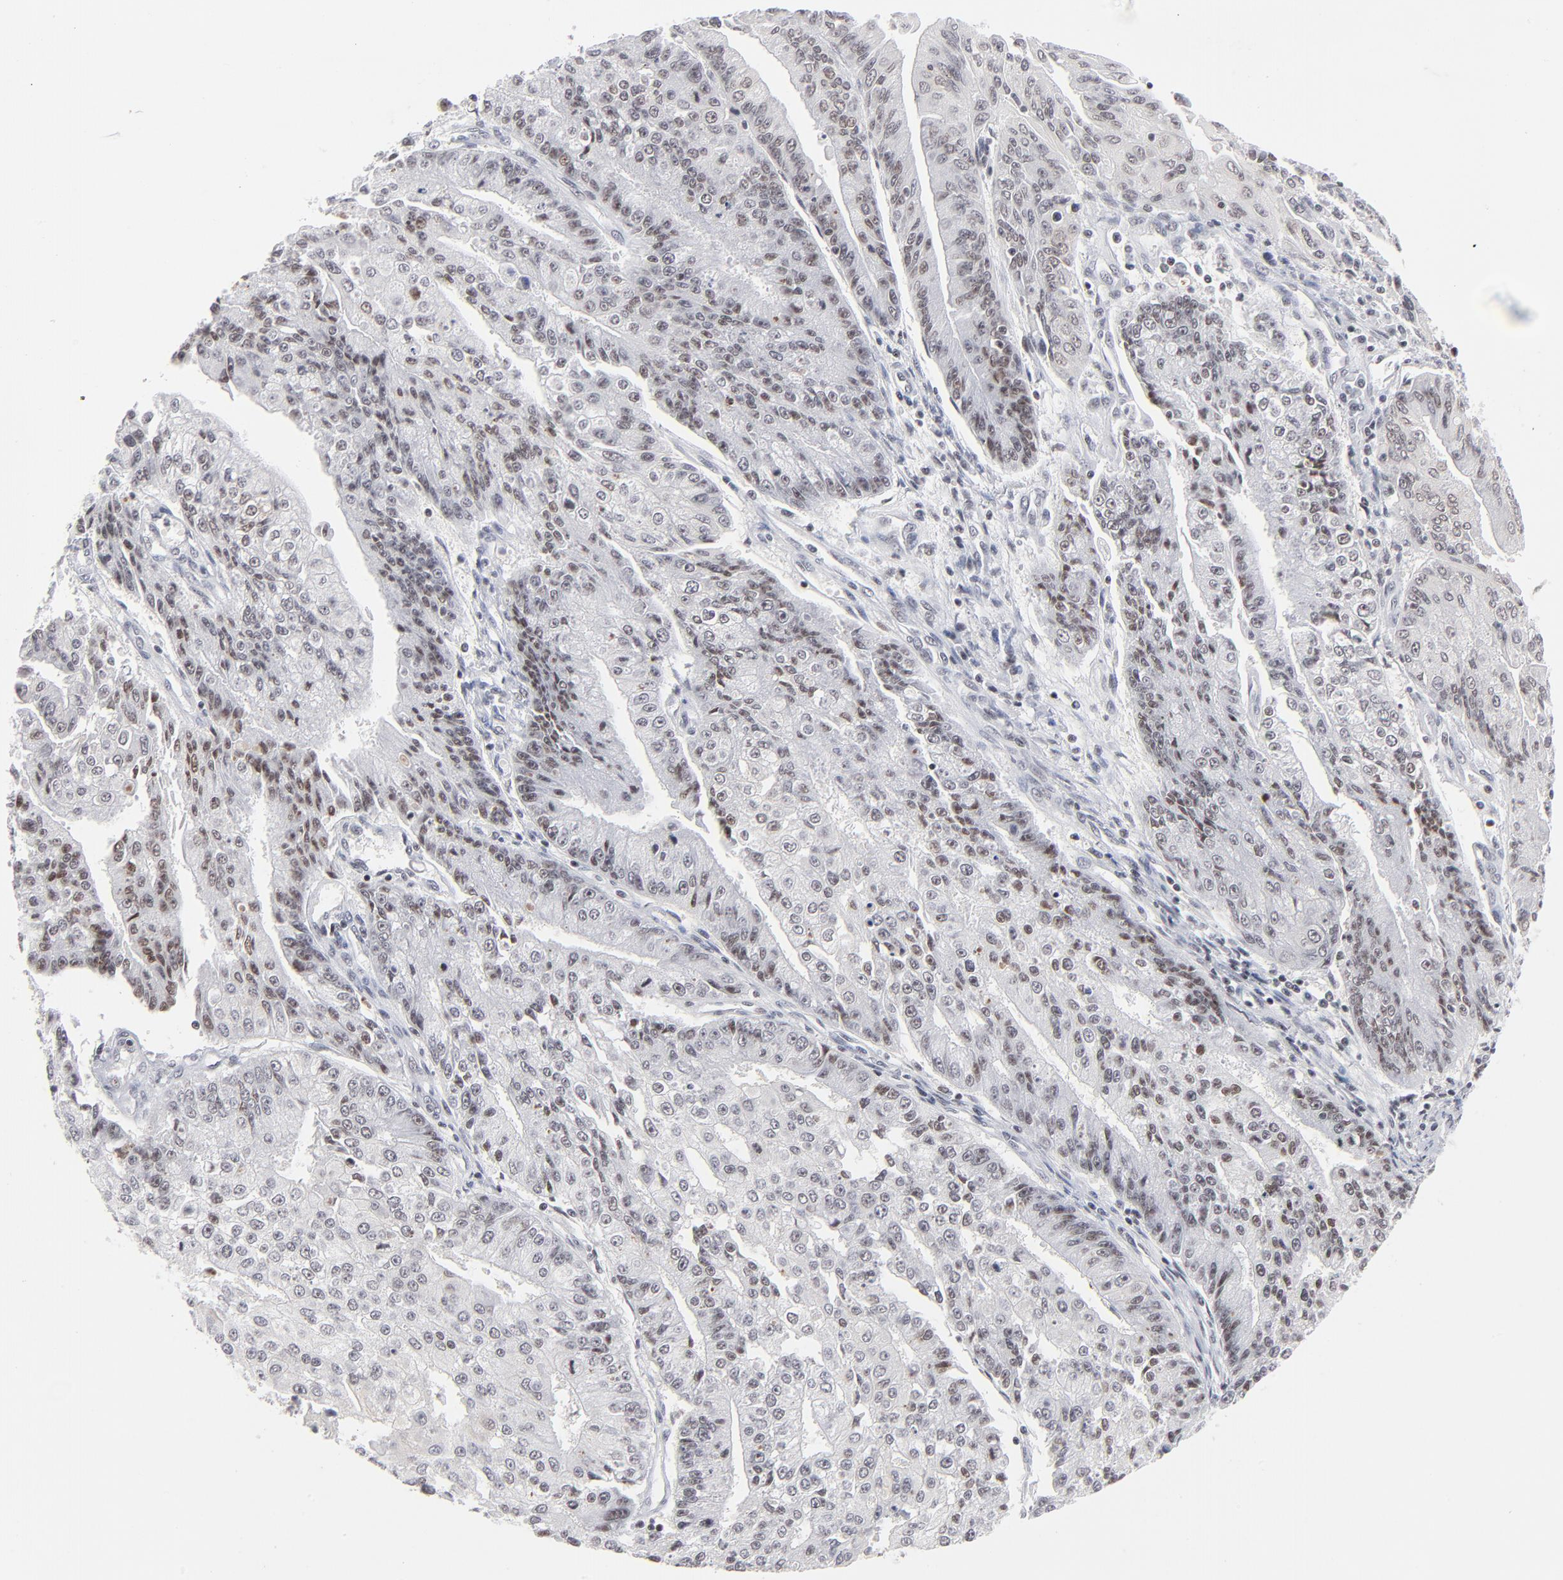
{"staining": {"intensity": "weak", "quantity": "25%-75%", "location": "nuclear"}, "tissue": "endometrial cancer", "cell_type": "Tumor cells", "image_type": "cancer", "snomed": [{"axis": "morphology", "description": "Adenocarcinoma, NOS"}, {"axis": "topography", "description": "Endometrium"}], "caption": "Tumor cells reveal low levels of weak nuclear expression in approximately 25%-75% of cells in endometrial adenocarcinoma.", "gene": "ZNF143", "patient": {"sex": "female", "age": 75}}